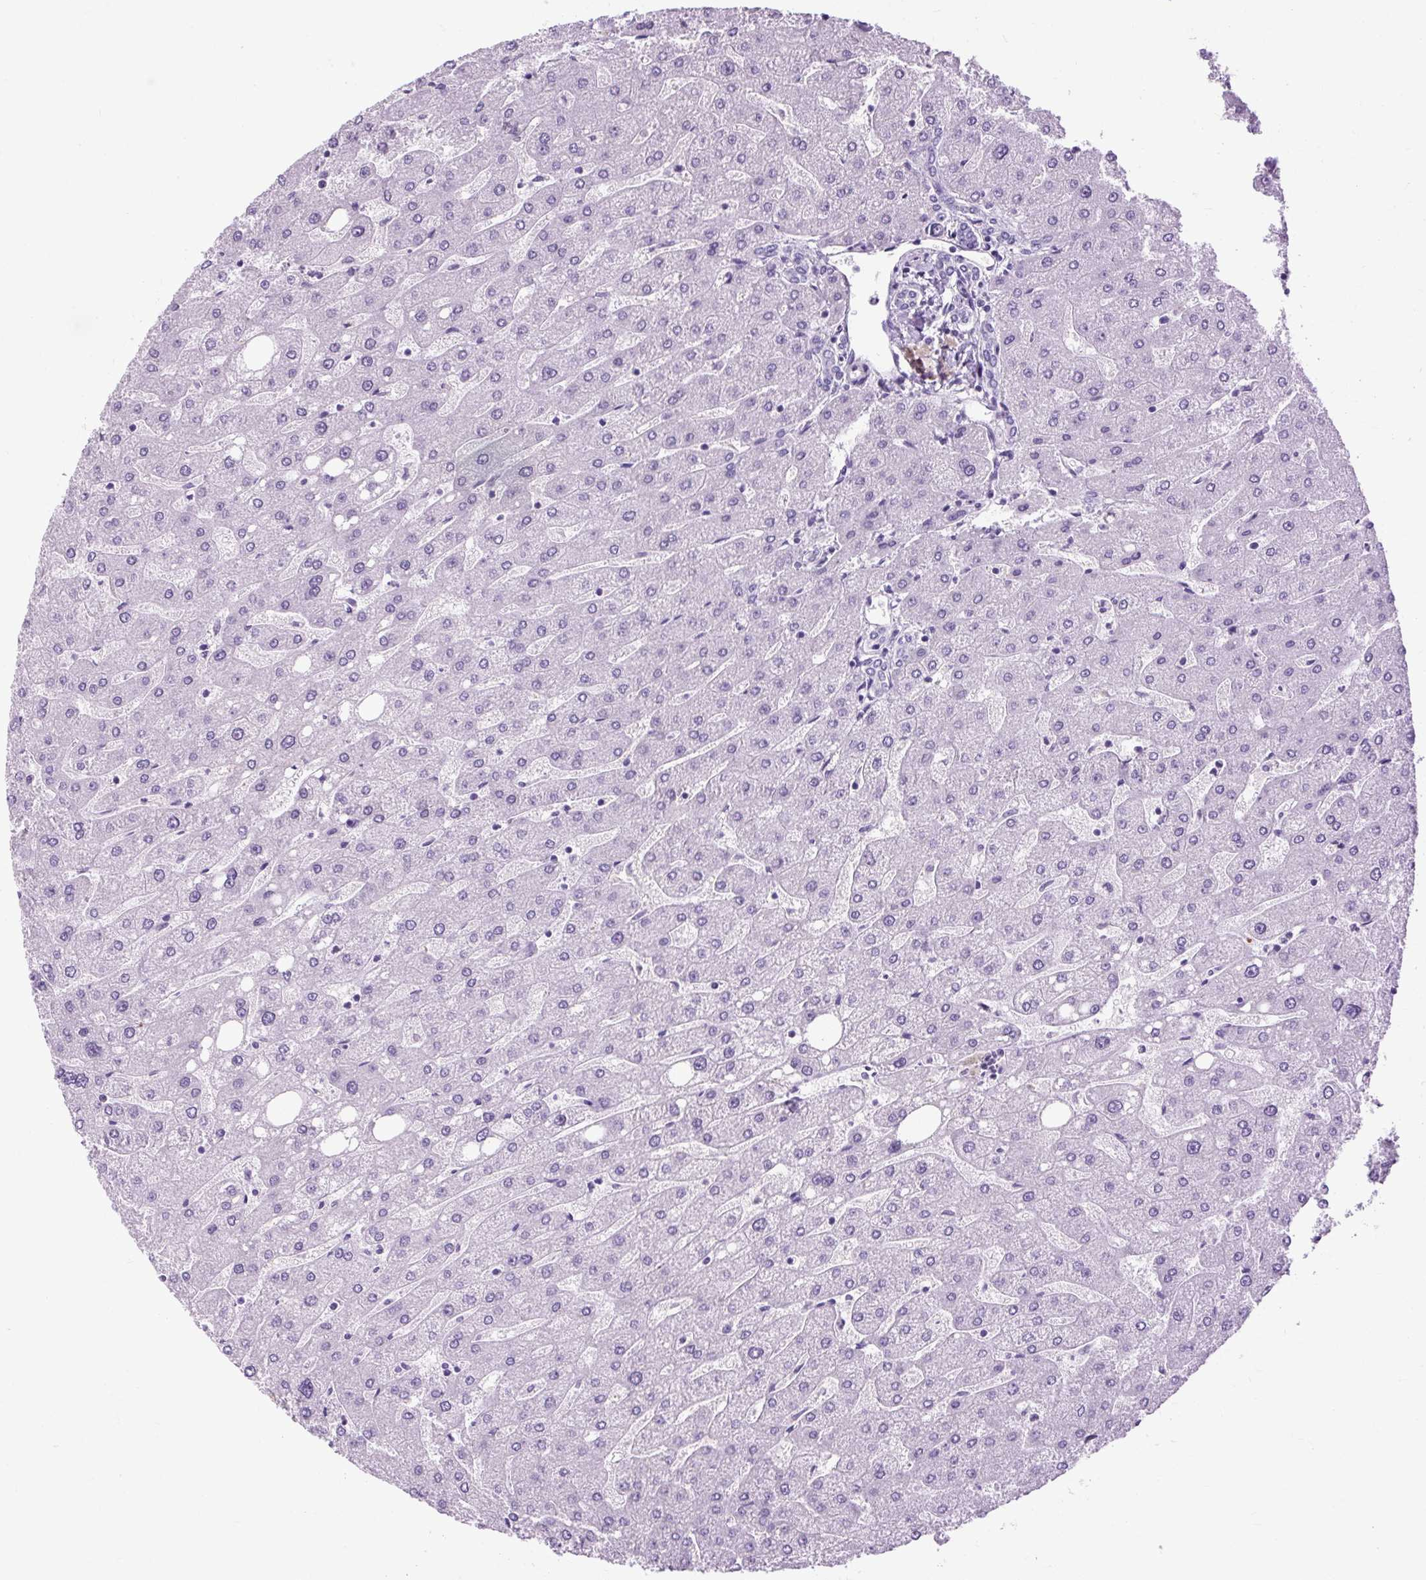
{"staining": {"intensity": "negative", "quantity": "none", "location": "none"}, "tissue": "liver", "cell_type": "Cholangiocytes", "image_type": "normal", "snomed": [{"axis": "morphology", "description": "Normal tissue, NOS"}, {"axis": "topography", "description": "Liver"}], "caption": "An immunohistochemistry micrograph of normal liver is shown. There is no staining in cholangiocytes of liver.", "gene": "OOEP", "patient": {"sex": "male", "age": 67}}